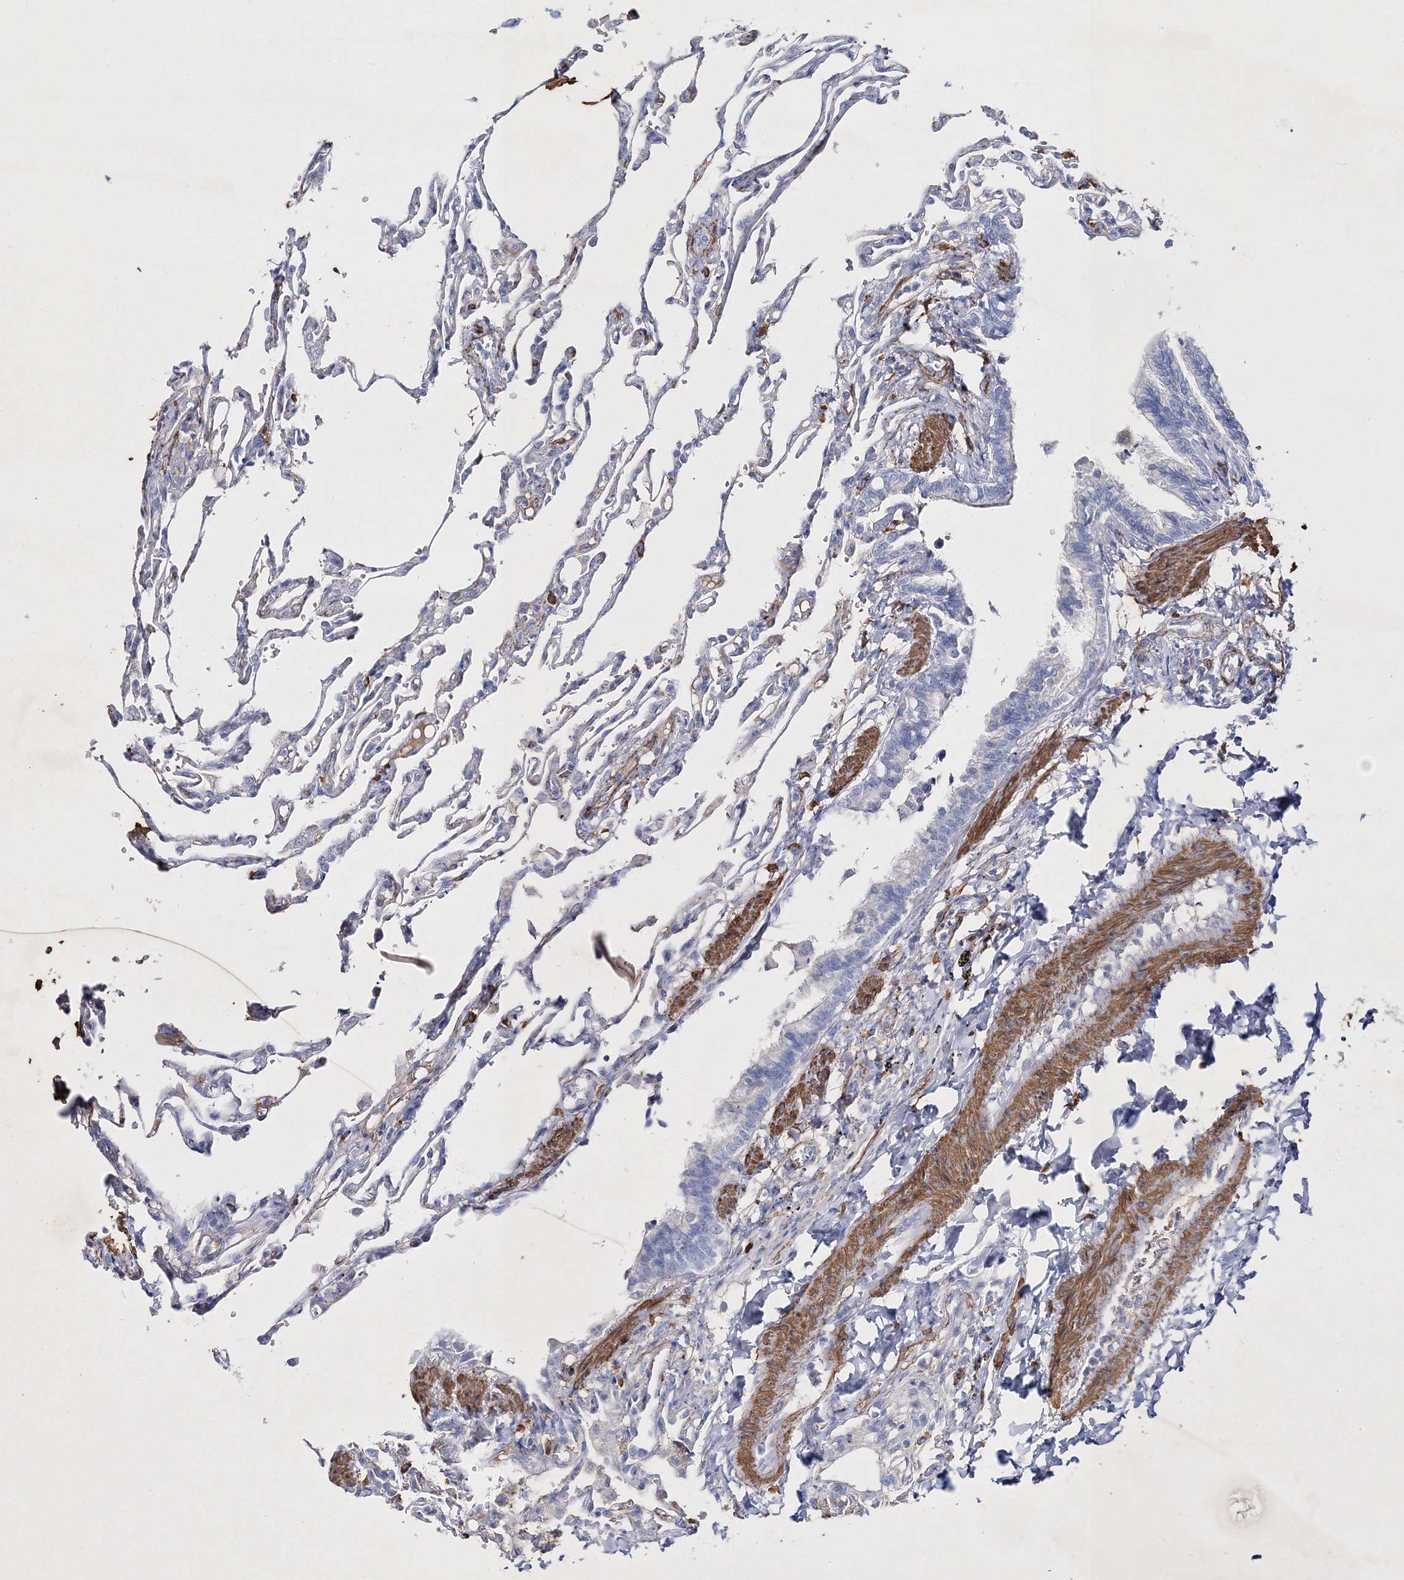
{"staining": {"intensity": "negative", "quantity": "none", "location": "none"}, "tissue": "lung", "cell_type": "Alveolar cells", "image_type": "normal", "snomed": [{"axis": "morphology", "description": "Normal tissue, NOS"}, {"axis": "topography", "description": "Lung"}], "caption": "High magnification brightfield microscopy of unremarkable lung stained with DAB (3,3'-diaminobenzidine) (brown) and counterstained with hematoxylin (blue): alveolar cells show no significant staining. (DAB (3,3'-diaminobenzidine) IHC, high magnification).", "gene": "RTN2", "patient": {"sex": "male", "age": 21}}